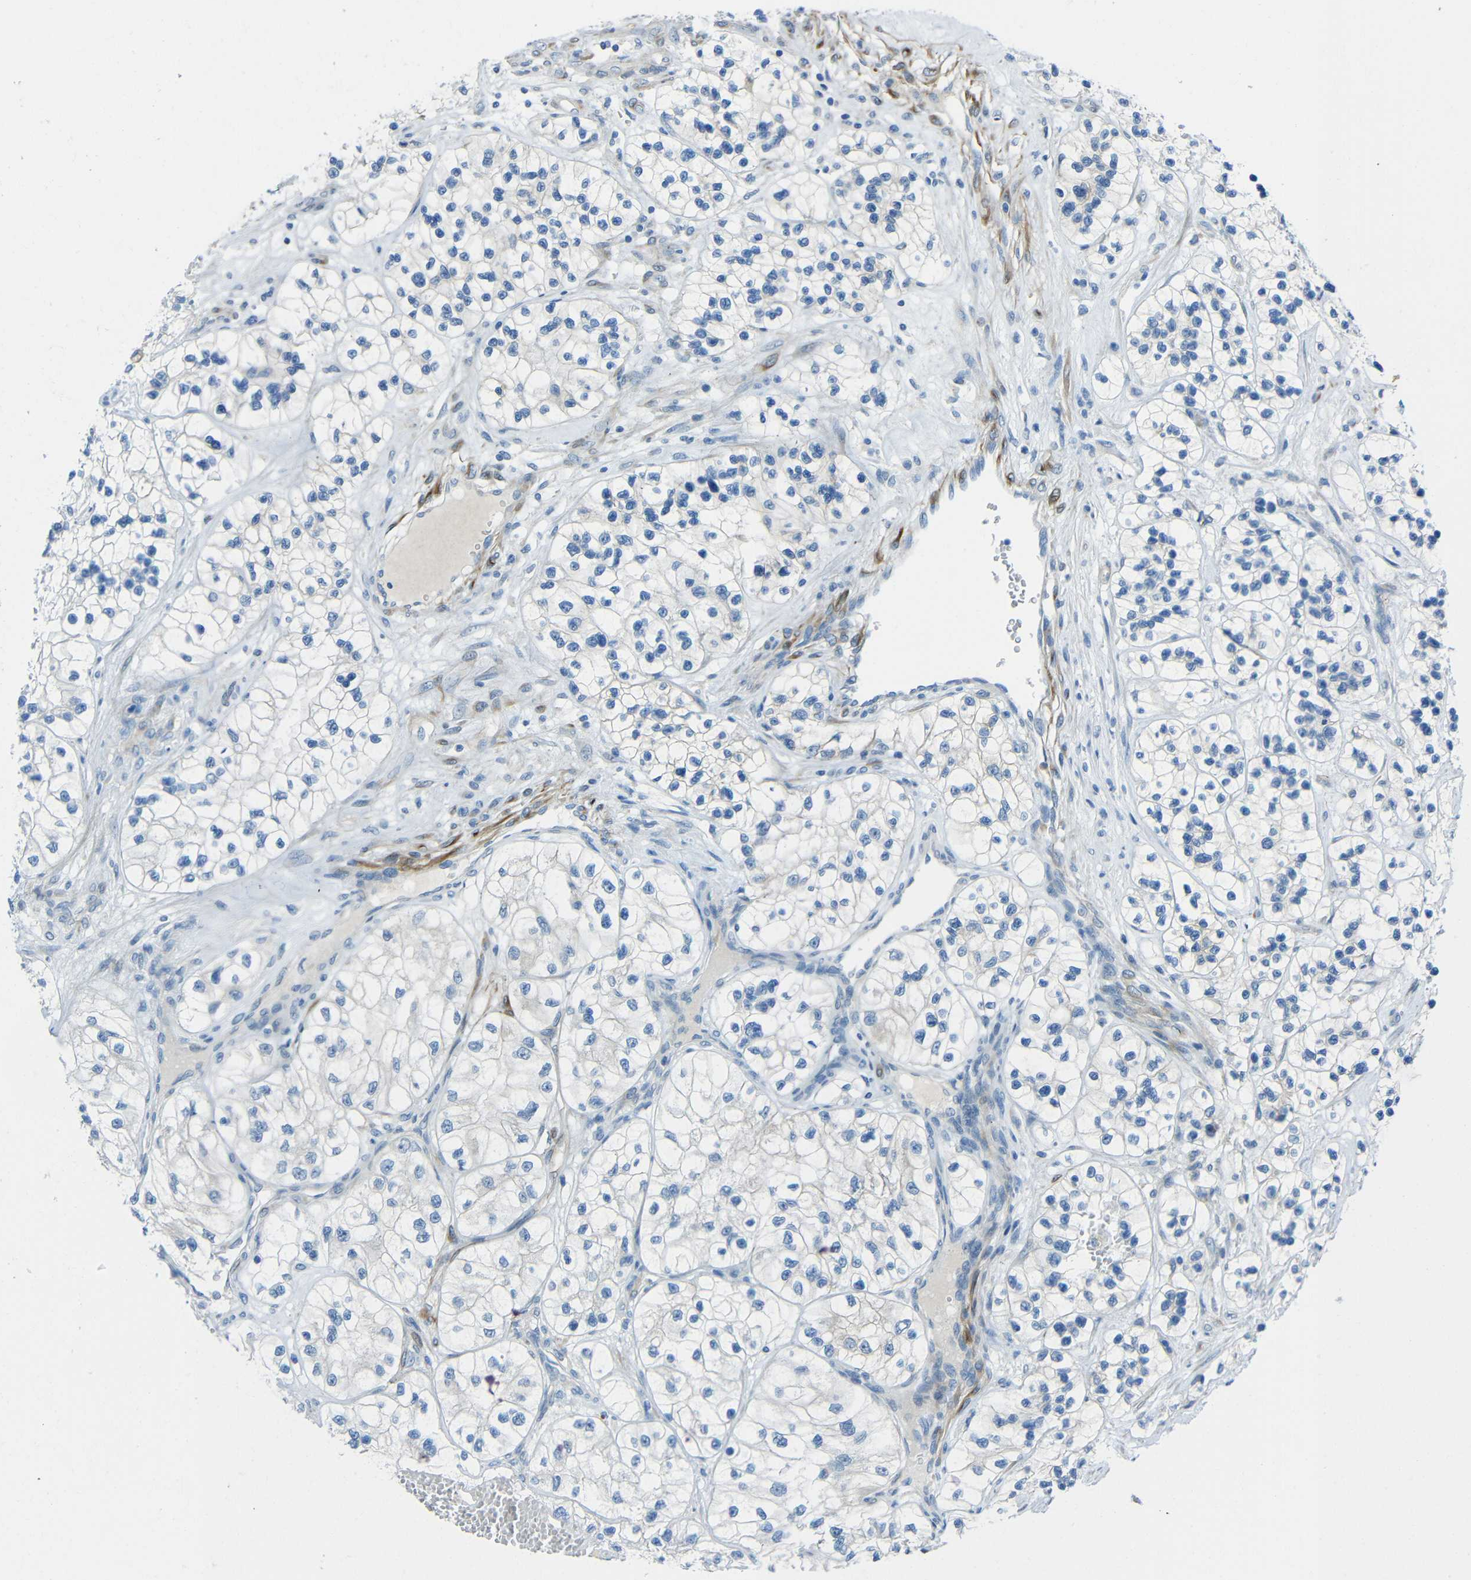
{"staining": {"intensity": "negative", "quantity": "none", "location": "none"}, "tissue": "renal cancer", "cell_type": "Tumor cells", "image_type": "cancer", "snomed": [{"axis": "morphology", "description": "Adenocarcinoma, NOS"}, {"axis": "topography", "description": "Kidney"}], "caption": "Human adenocarcinoma (renal) stained for a protein using immunohistochemistry exhibits no positivity in tumor cells.", "gene": "DCLK1", "patient": {"sex": "female", "age": 57}}